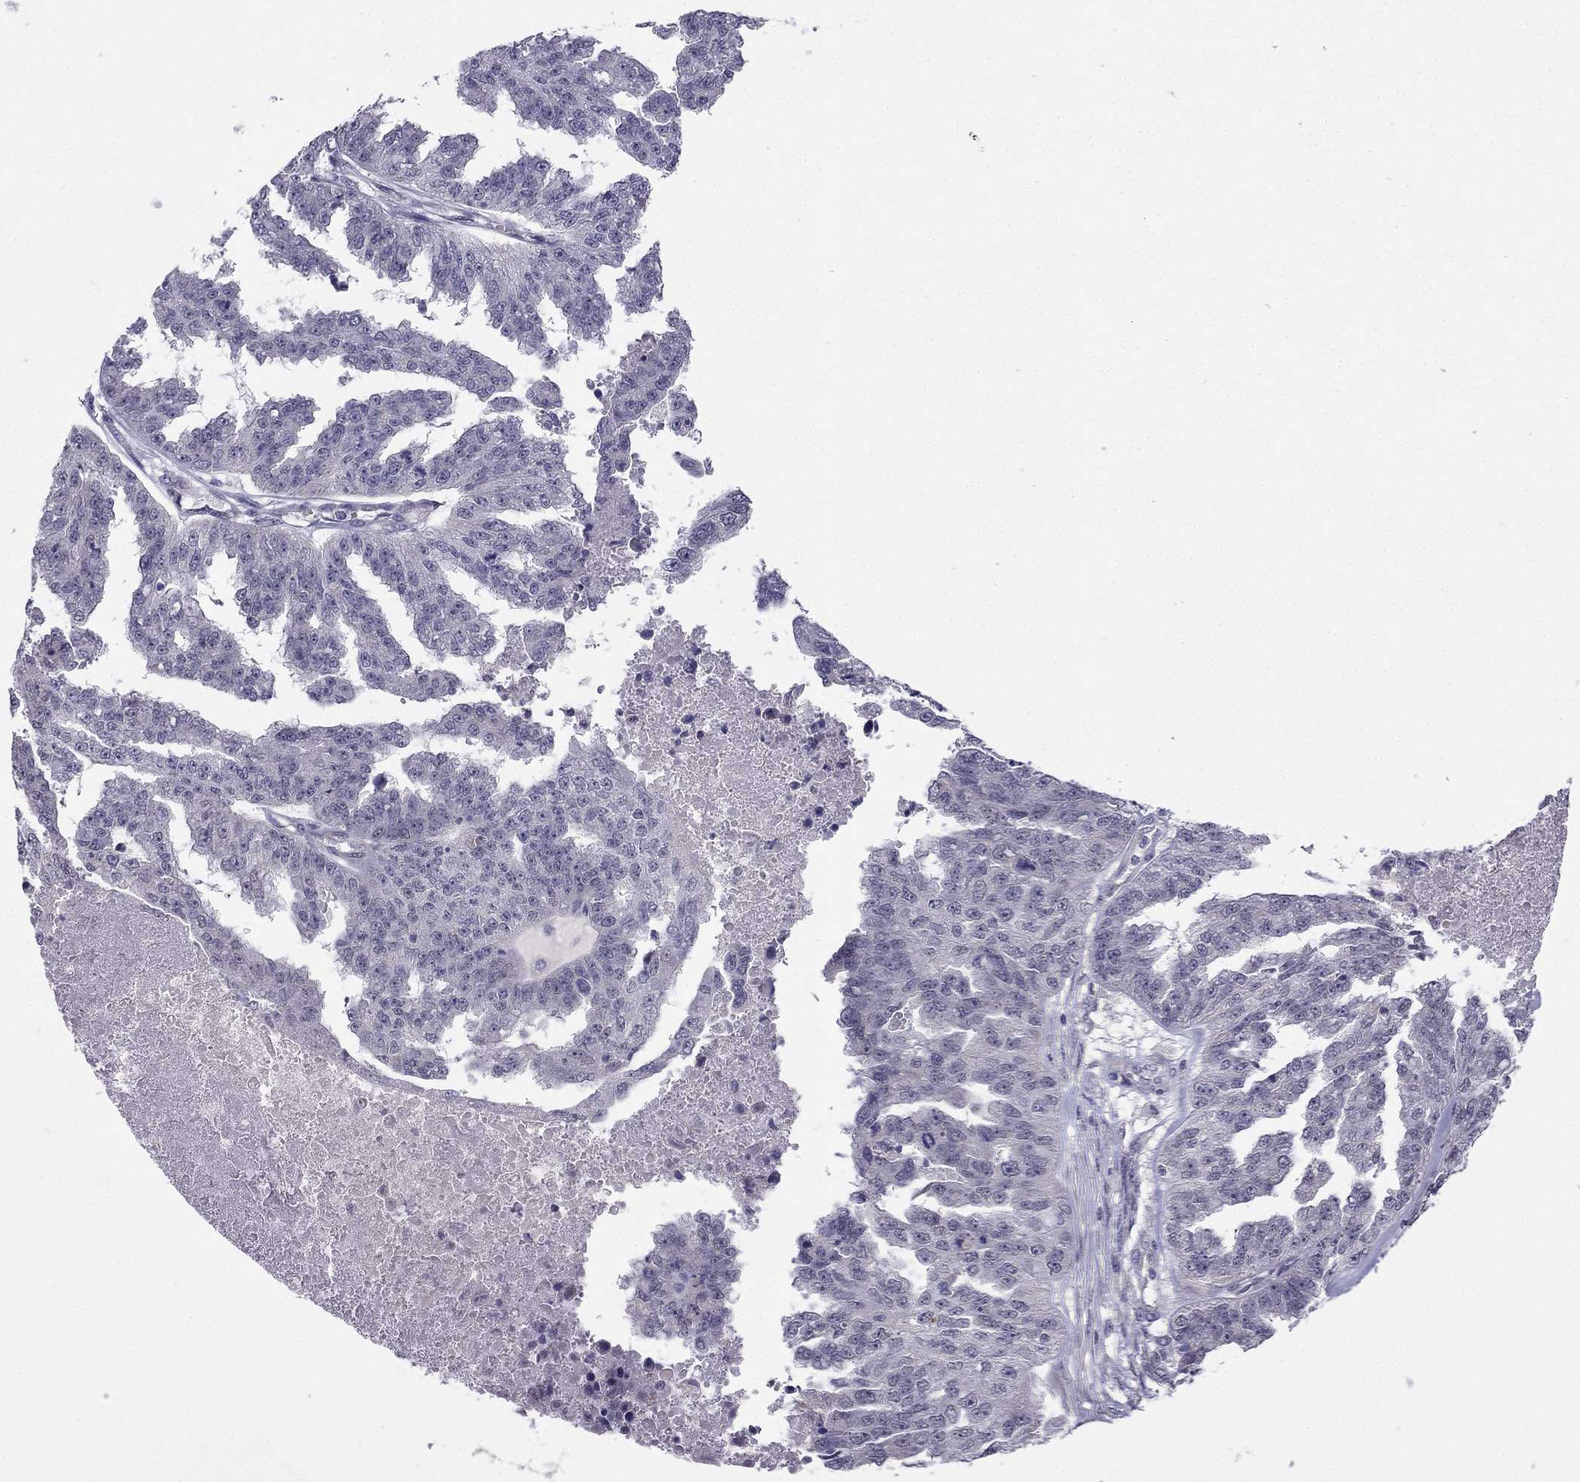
{"staining": {"intensity": "negative", "quantity": "none", "location": "none"}, "tissue": "ovarian cancer", "cell_type": "Tumor cells", "image_type": "cancer", "snomed": [{"axis": "morphology", "description": "Cystadenocarcinoma, serous, NOS"}, {"axis": "topography", "description": "Ovary"}], "caption": "The image shows no staining of tumor cells in ovarian cancer.", "gene": "CHST8", "patient": {"sex": "female", "age": 58}}